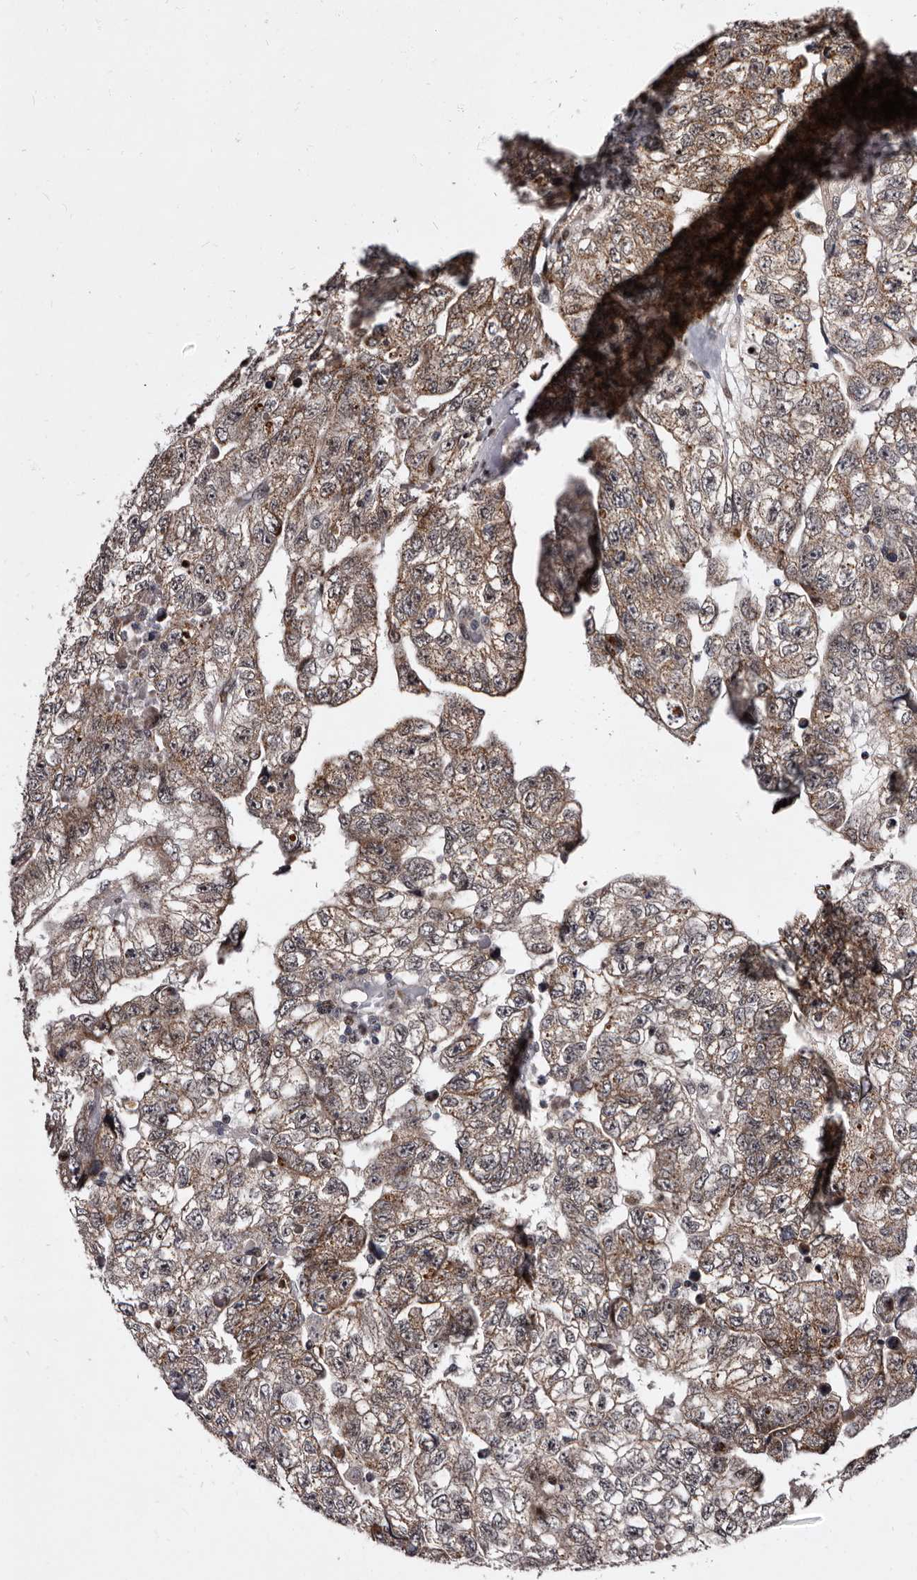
{"staining": {"intensity": "moderate", "quantity": ">75%", "location": "cytoplasmic/membranous,nuclear"}, "tissue": "testis cancer", "cell_type": "Tumor cells", "image_type": "cancer", "snomed": [{"axis": "morphology", "description": "Carcinoma, Embryonal, NOS"}, {"axis": "topography", "description": "Testis"}], "caption": "Protein positivity by immunohistochemistry (IHC) shows moderate cytoplasmic/membranous and nuclear positivity in about >75% of tumor cells in testis cancer. (DAB = brown stain, brightfield microscopy at high magnification).", "gene": "TNKS", "patient": {"sex": "male", "age": 36}}